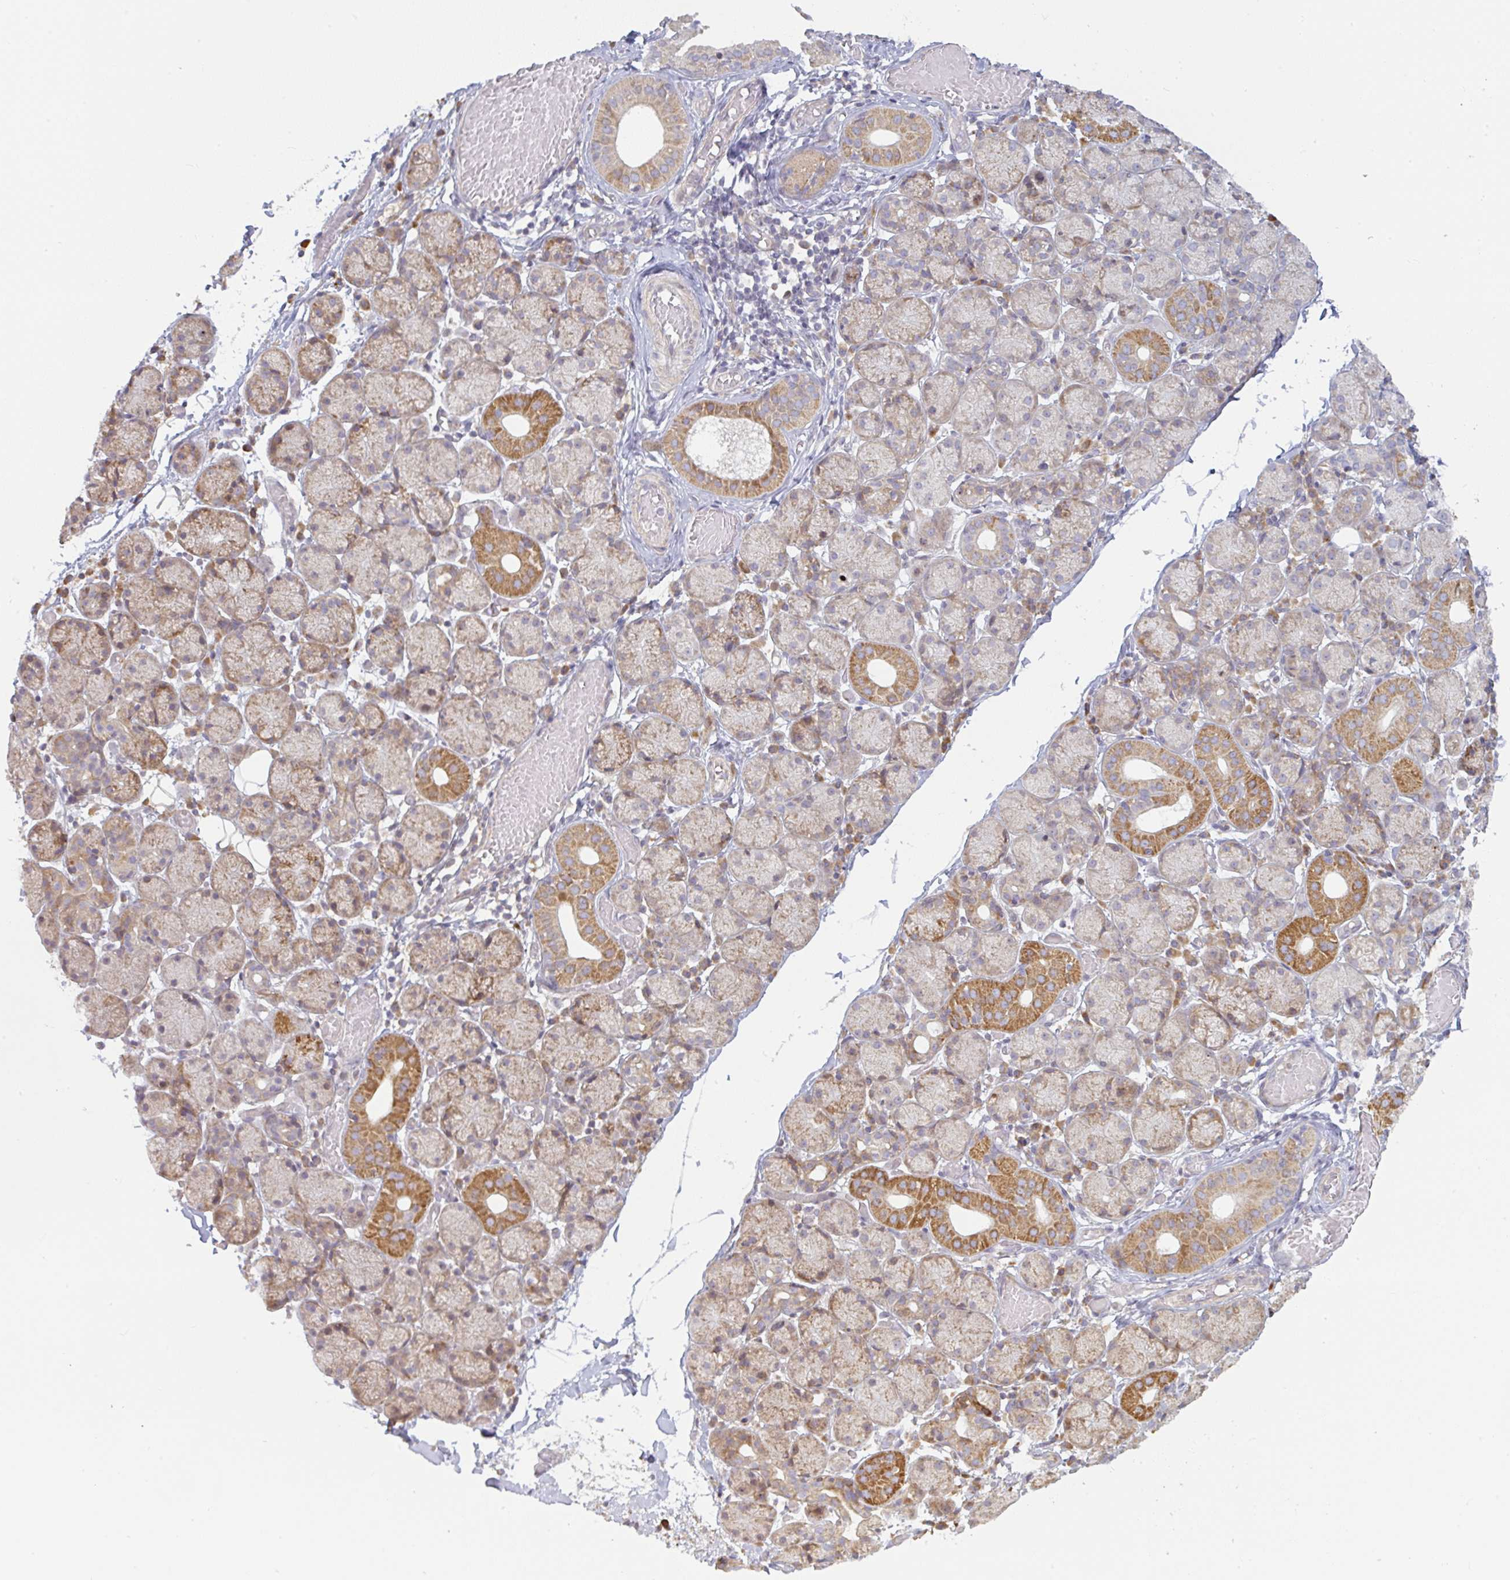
{"staining": {"intensity": "moderate", "quantity": "25%-75%", "location": "cytoplasmic/membranous"}, "tissue": "salivary gland", "cell_type": "Glandular cells", "image_type": "normal", "snomed": [{"axis": "morphology", "description": "Normal tissue, NOS"}, {"axis": "topography", "description": "Salivary gland"}], "caption": "Glandular cells demonstrate moderate cytoplasmic/membranous positivity in approximately 25%-75% of cells in benign salivary gland.", "gene": "MOB1A", "patient": {"sex": "female", "age": 24}}